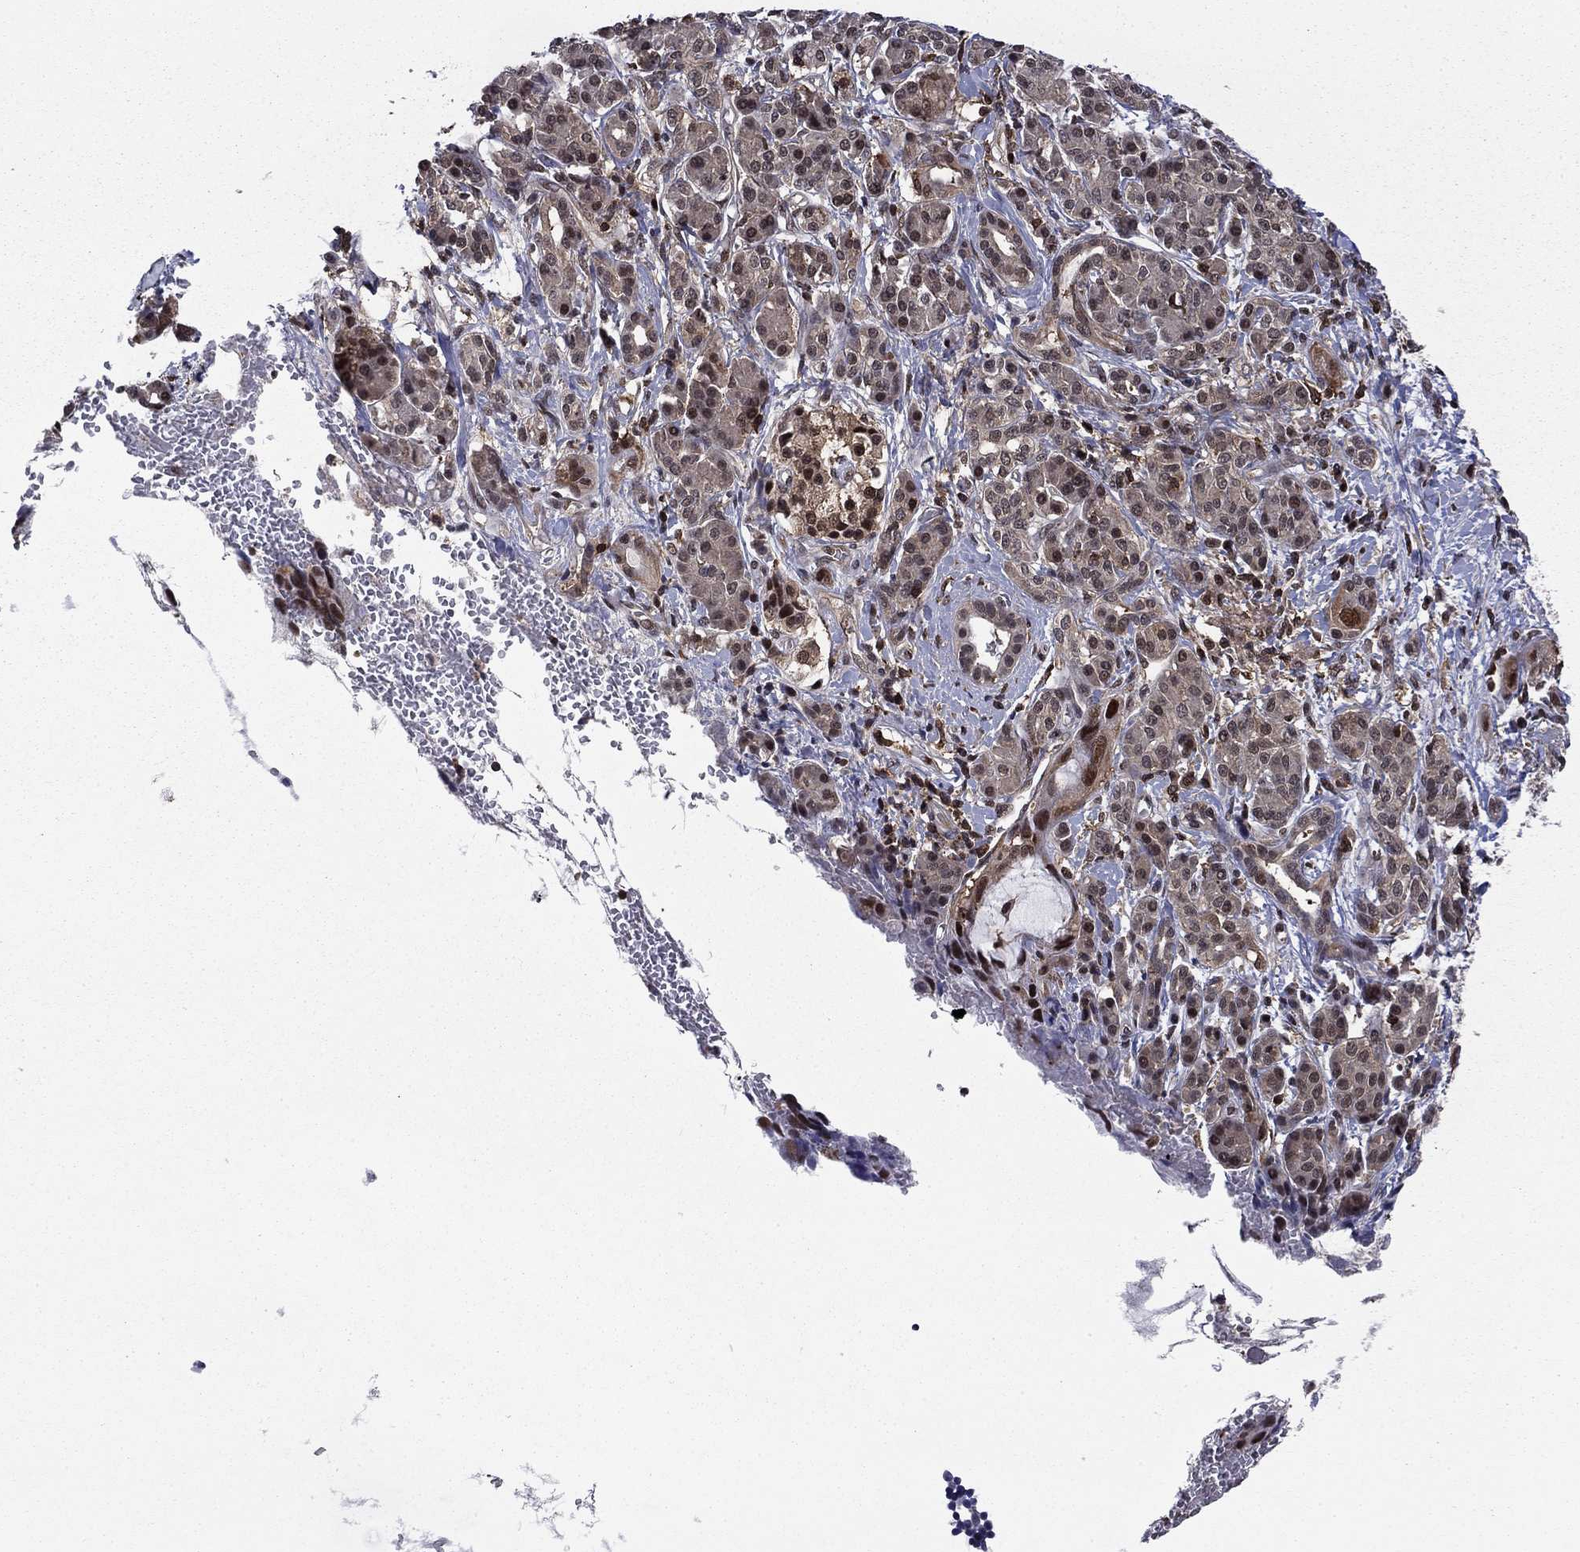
{"staining": {"intensity": "moderate", "quantity": "<25%", "location": "nuclear"}, "tissue": "pancreatic cancer", "cell_type": "Tumor cells", "image_type": "cancer", "snomed": [{"axis": "morphology", "description": "Adenocarcinoma, NOS"}, {"axis": "topography", "description": "Pancreas"}], "caption": "Human pancreatic adenocarcinoma stained with a protein marker exhibits moderate staining in tumor cells.", "gene": "PSMD2", "patient": {"sex": "female", "age": 56}}